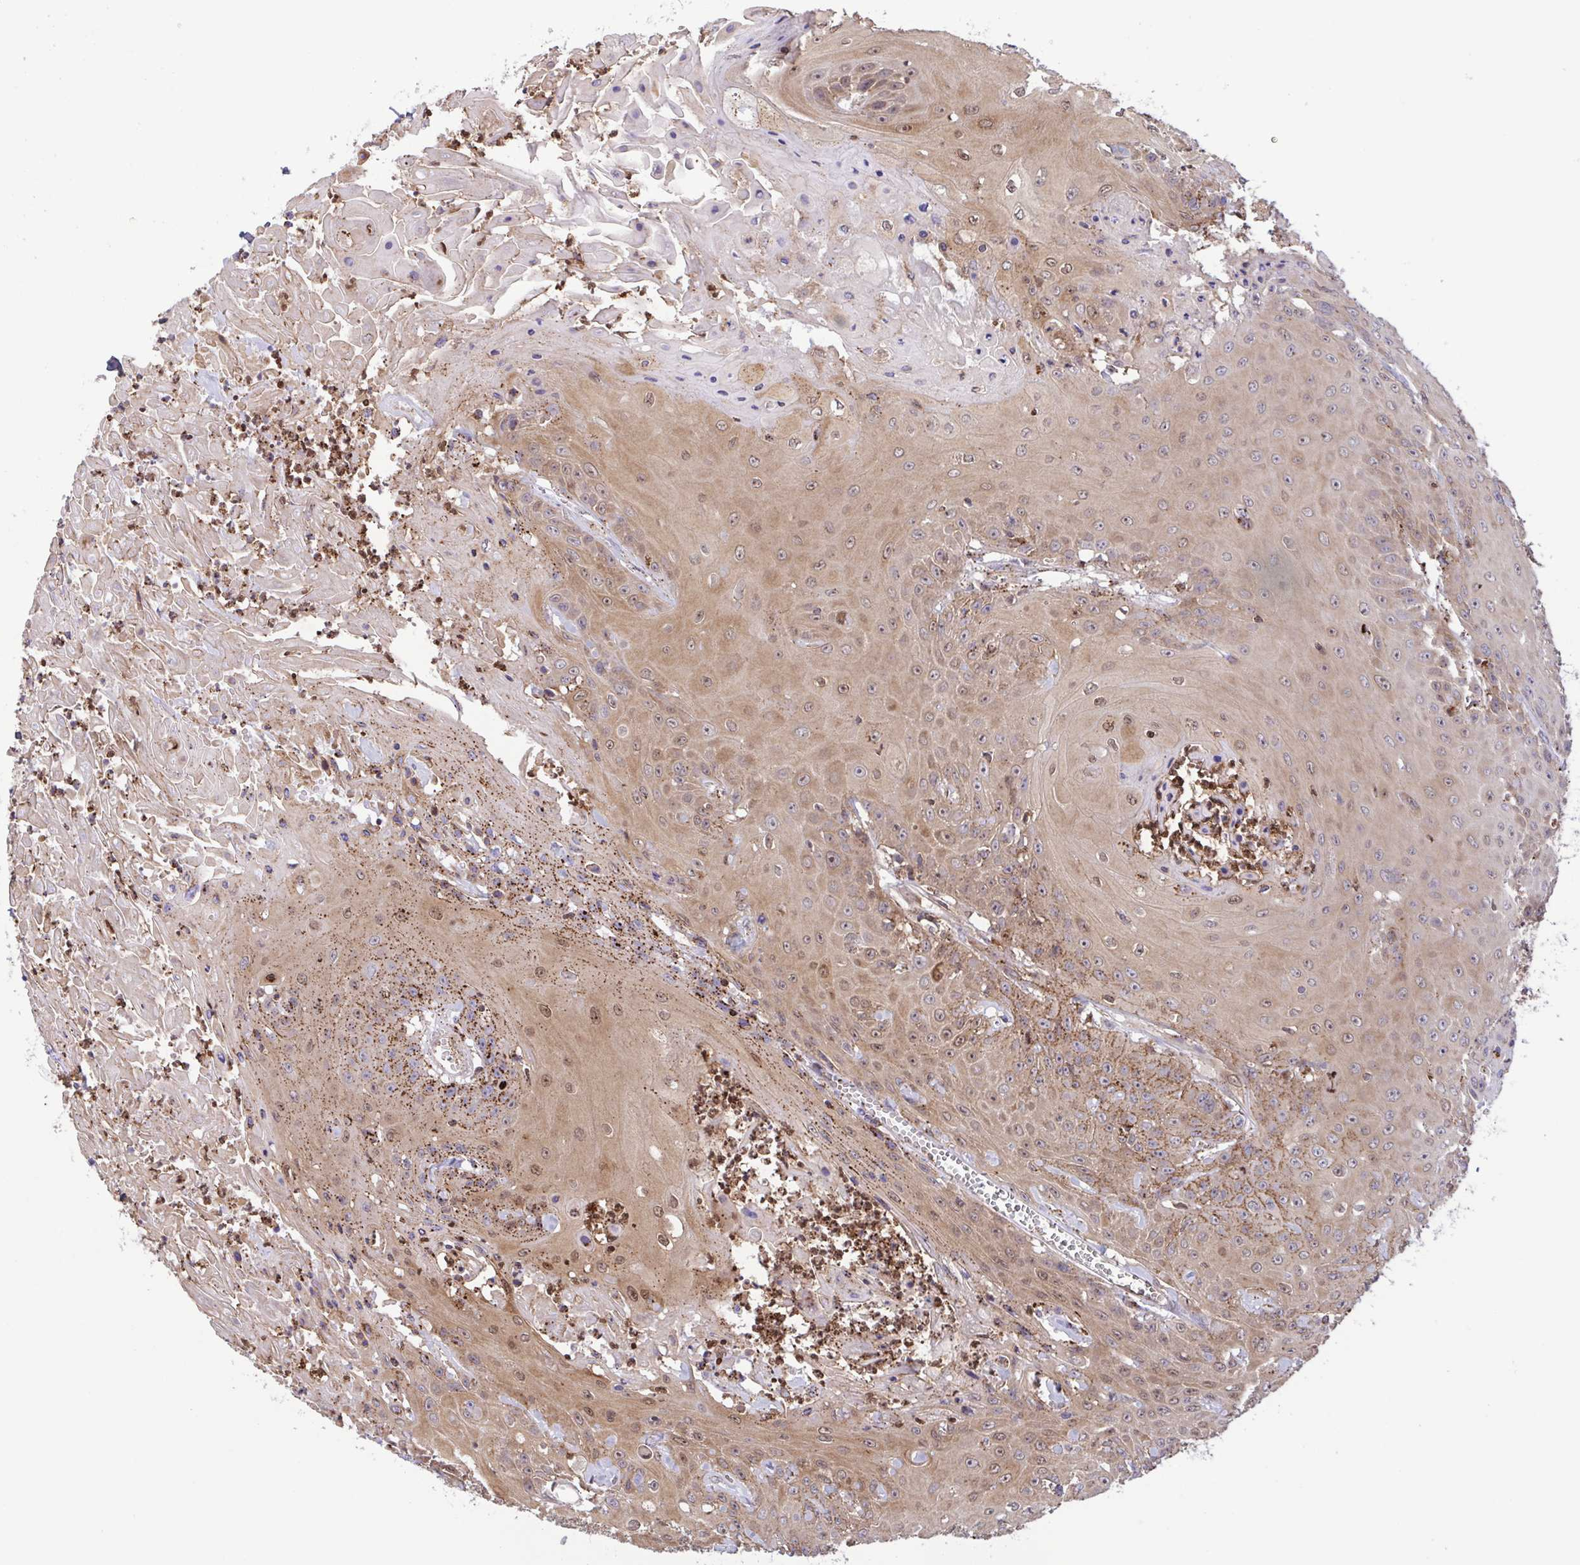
{"staining": {"intensity": "weak", "quantity": ">75%", "location": "cytoplasmic/membranous,nuclear"}, "tissue": "head and neck cancer", "cell_type": "Tumor cells", "image_type": "cancer", "snomed": [{"axis": "morphology", "description": "Squamous cell carcinoma, NOS"}, {"axis": "topography", "description": "Skin"}, {"axis": "topography", "description": "Head-Neck"}], "caption": "Human squamous cell carcinoma (head and neck) stained for a protein (brown) shows weak cytoplasmic/membranous and nuclear positive staining in about >75% of tumor cells.", "gene": "CHMP1B", "patient": {"sex": "male", "age": 80}}